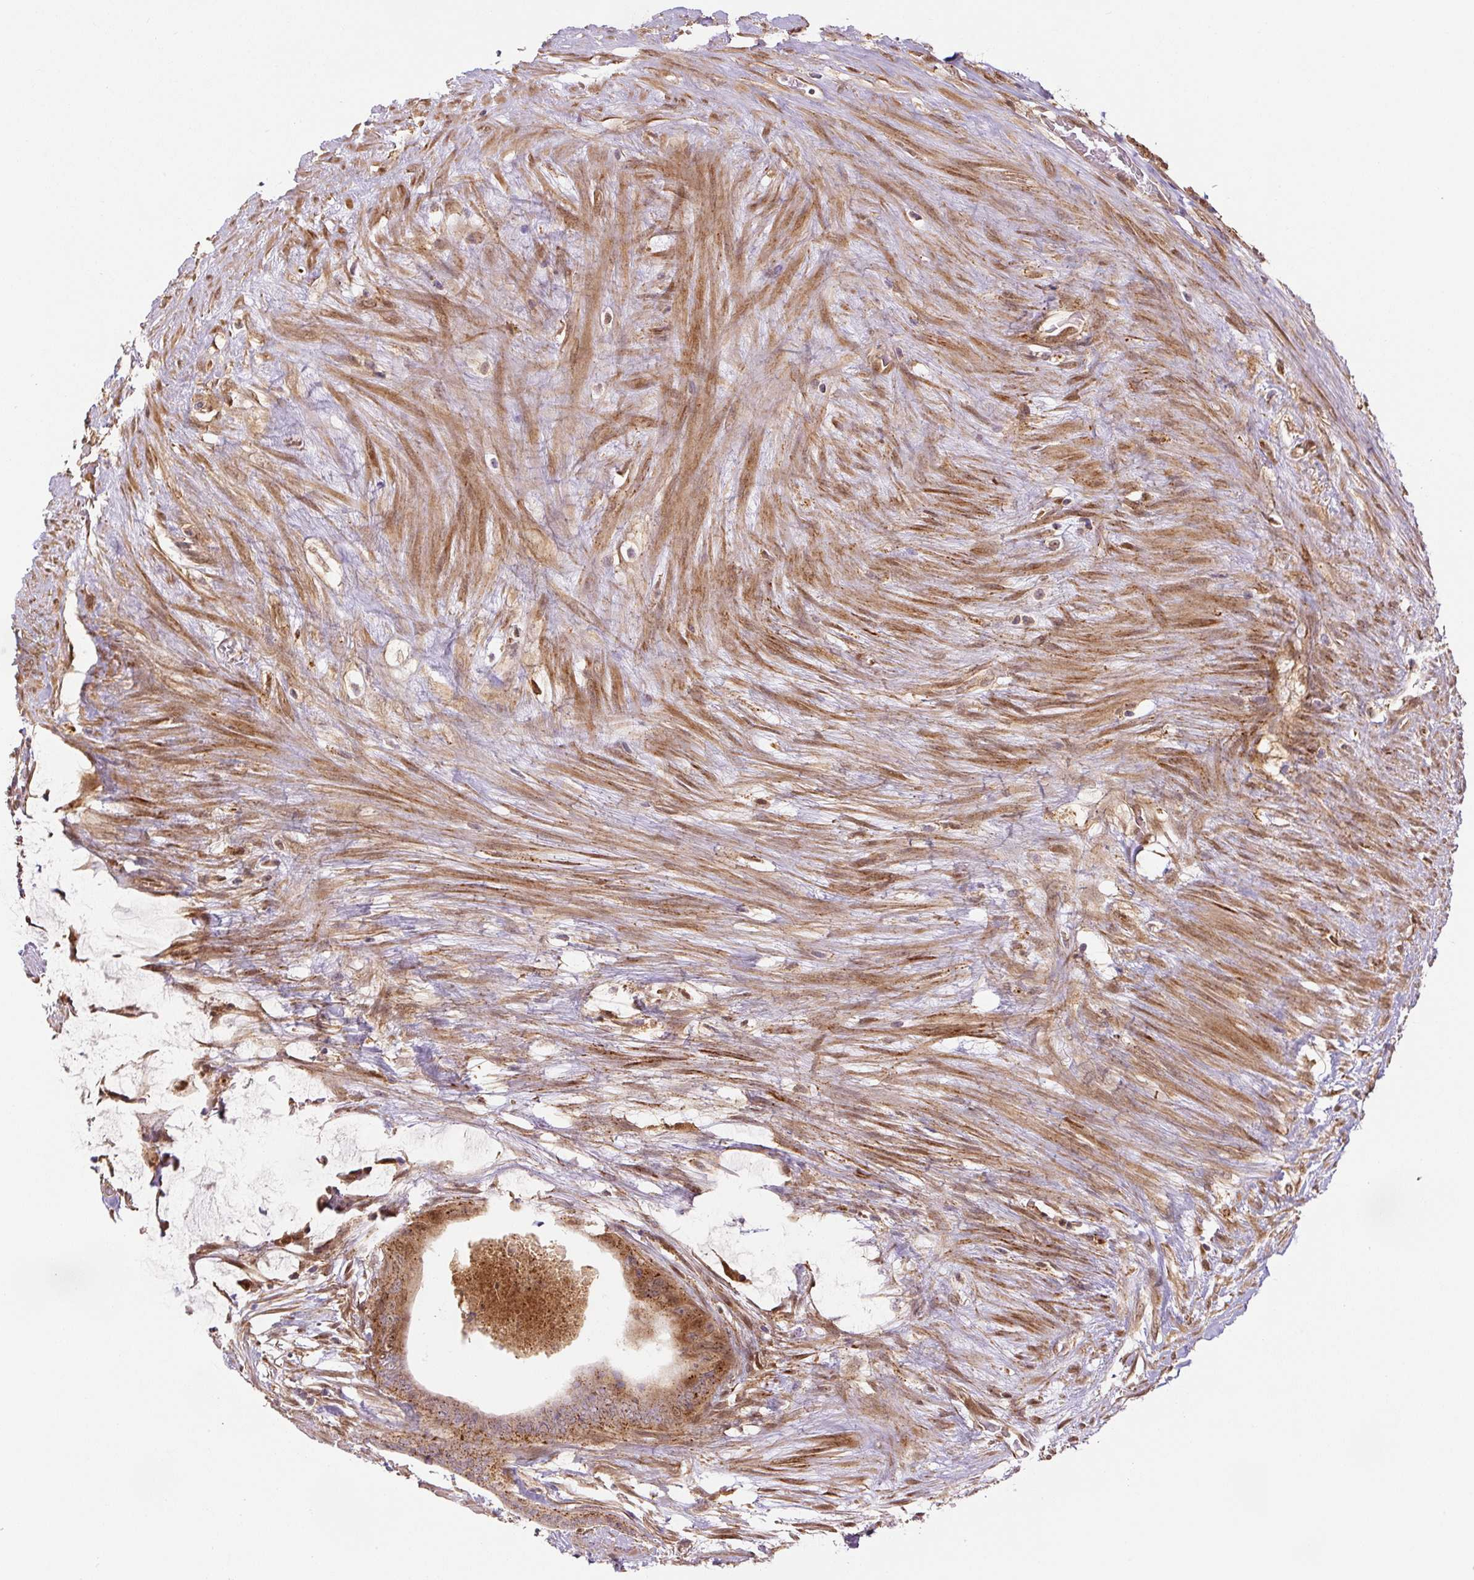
{"staining": {"intensity": "moderate", "quantity": ">75%", "location": "cytoplasmic/membranous"}, "tissue": "colorectal cancer", "cell_type": "Tumor cells", "image_type": "cancer", "snomed": [{"axis": "morphology", "description": "Adenocarcinoma, NOS"}, {"axis": "topography", "description": "Rectum"}], "caption": "Adenocarcinoma (colorectal) stained with immunohistochemistry (IHC) reveals moderate cytoplasmic/membranous expression in about >75% of tumor cells.", "gene": "ZSWIM7", "patient": {"sex": "male", "age": 78}}